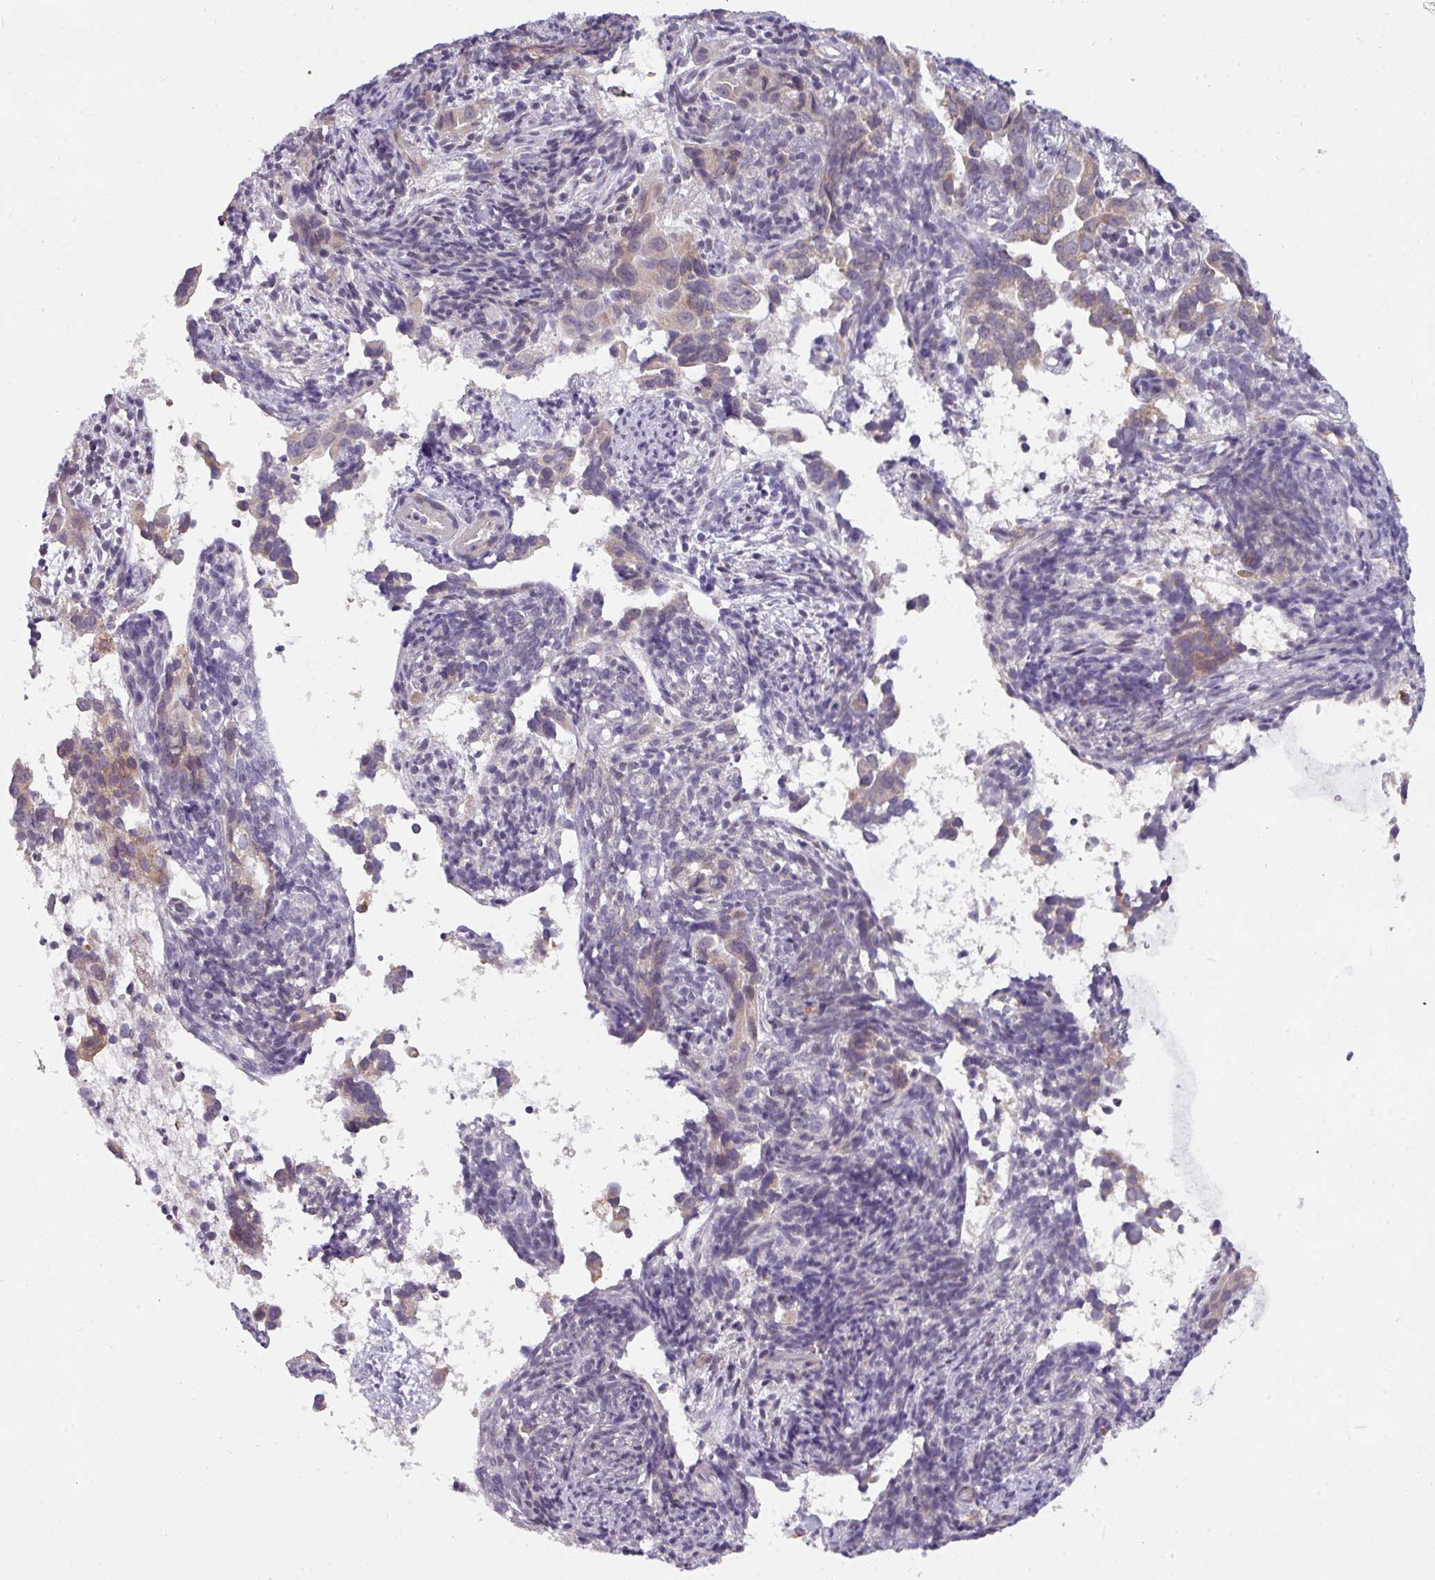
{"staining": {"intensity": "moderate", "quantity": "<25%", "location": "cytoplasmic/membranous"}, "tissue": "endometrial cancer", "cell_type": "Tumor cells", "image_type": "cancer", "snomed": [{"axis": "morphology", "description": "Adenocarcinoma, NOS"}, {"axis": "topography", "description": "Endometrium"}], "caption": "Approximately <25% of tumor cells in human endometrial cancer (adenocarcinoma) exhibit moderate cytoplasmic/membranous protein staining as visualized by brown immunohistochemical staining.", "gene": "C2orf68", "patient": {"sex": "female", "age": 57}}